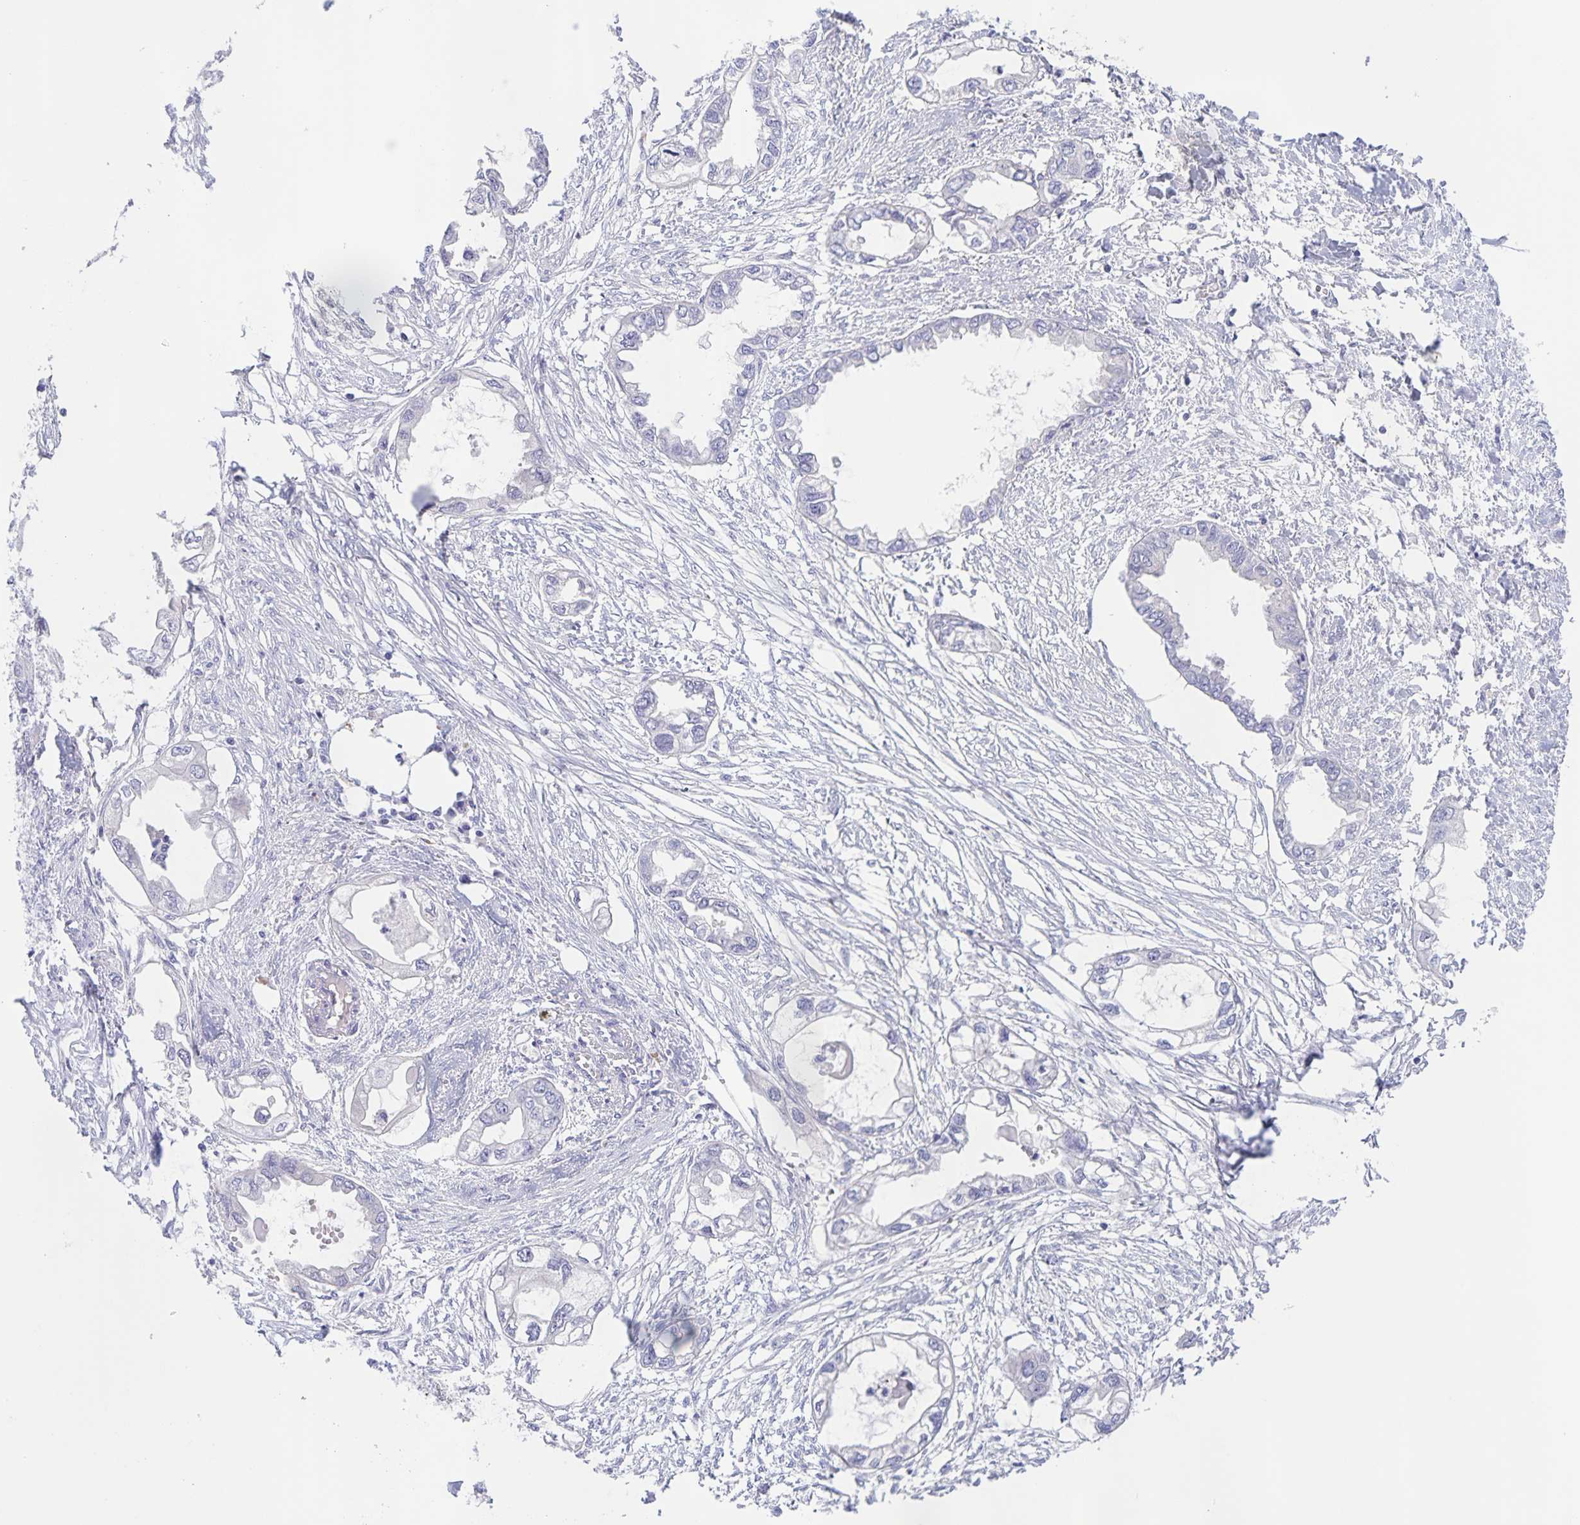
{"staining": {"intensity": "negative", "quantity": "none", "location": "none"}, "tissue": "endometrial cancer", "cell_type": "Tumor cells", "image_type": "cancer", "snomed": [{"axis": "morphology", "description": "Adenocarcinoma, NOS"}, {"axis": "morphology", "description": "Adenocarcinoma, metastatic, NOS"}, {"axis": "topography", "description": "Adipose tissue"}, {"axis": "topography", "description": "Endometrium"}], "caption": "A high-resolution image shows IHC staining of endometrial cancer, which demonstrates no significant positivity in tumor cells. (Stains: DAB (3,3'-diaminobenzidine) IHC with hematoxylin counter stain, Microscopy: brightfield microscopy at high magnification).", "gene": "CATSPER4", "patient": {"sex": "female", "age": 67}}